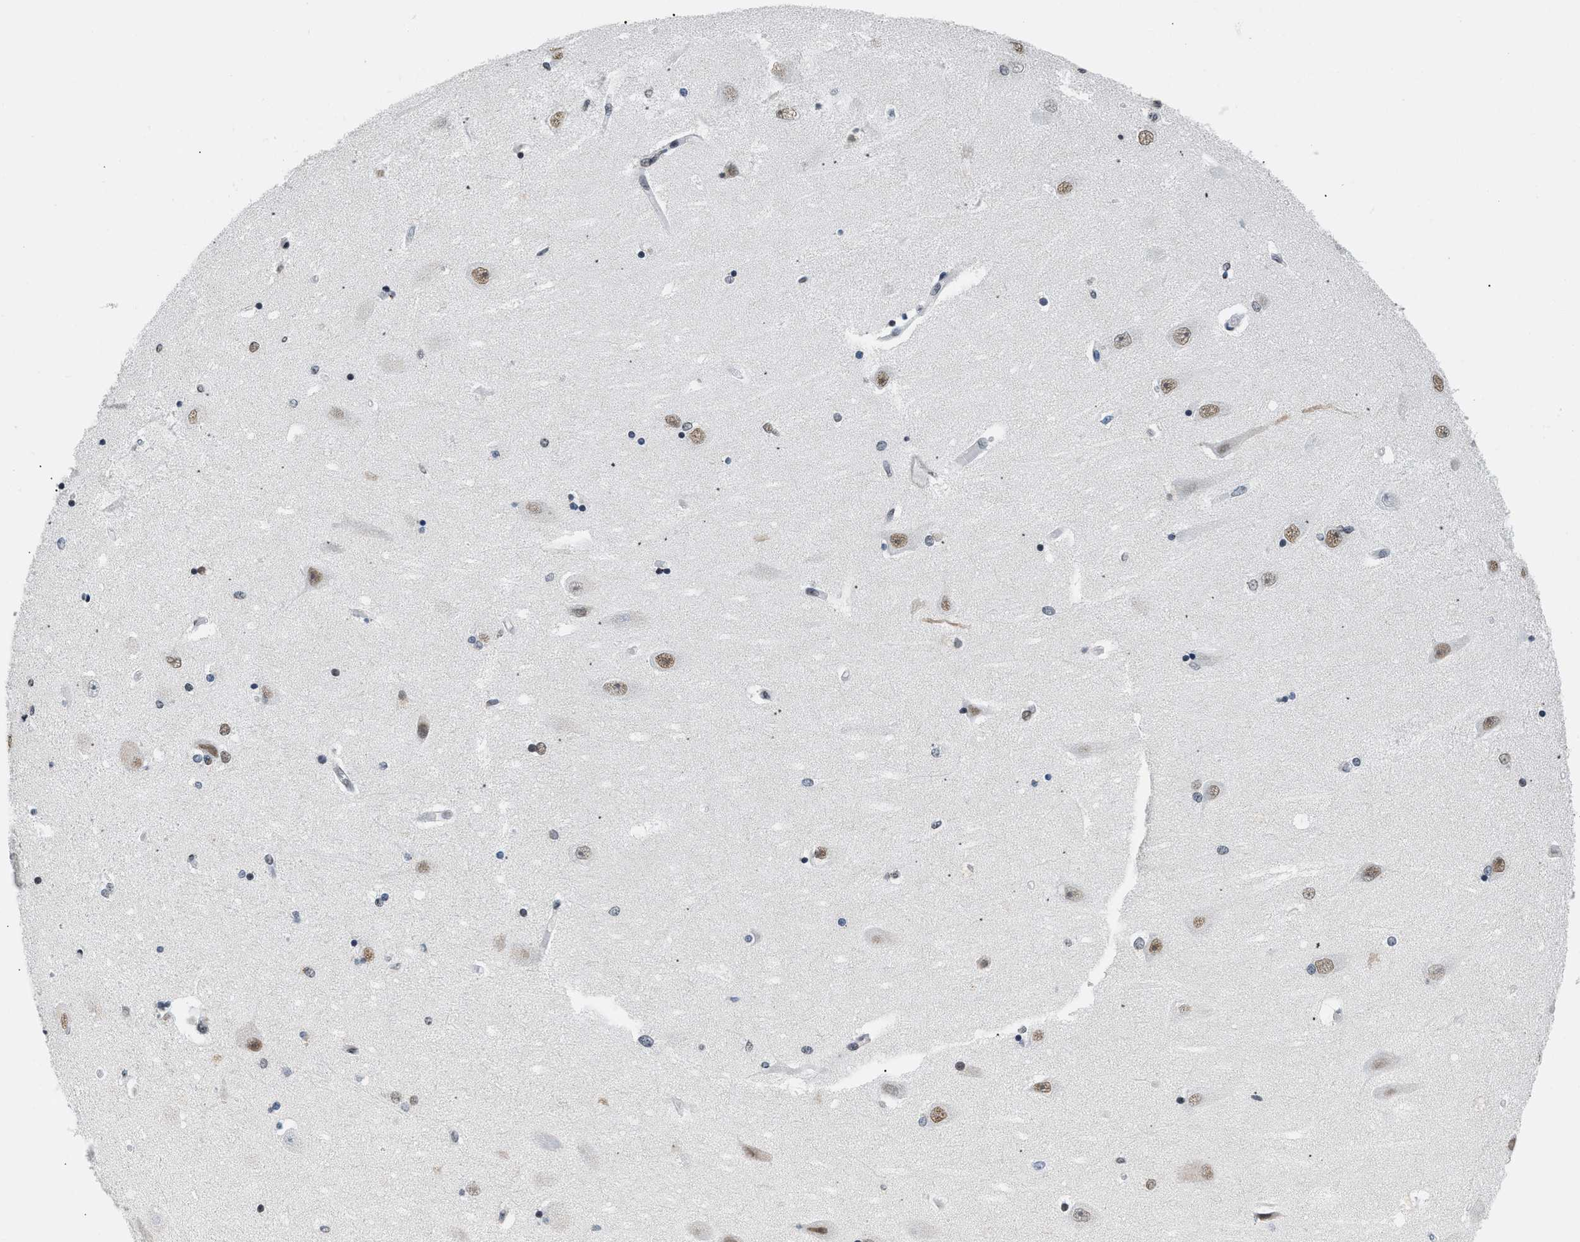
{"staining": {"intensity": "weak", "quantity": "<25%", "location": "nuclear"}, "tissue": "hippocampus", "cell_type": "Glial cells", "image_type": "normal", "snomed": [{"axis": "morphology", "description": "Normal tissue, NOS"}, {"axis": "topography", "description": "Hippocampus"}], "caption": "This photomicrograph is of normal hippocampus stained with IHC to label a protein in brown with the nuclei are counter-stained blue. There is no expression in glial cells.", "gene": "RAF1", "patient": {"sex": "female", "age": 54}}